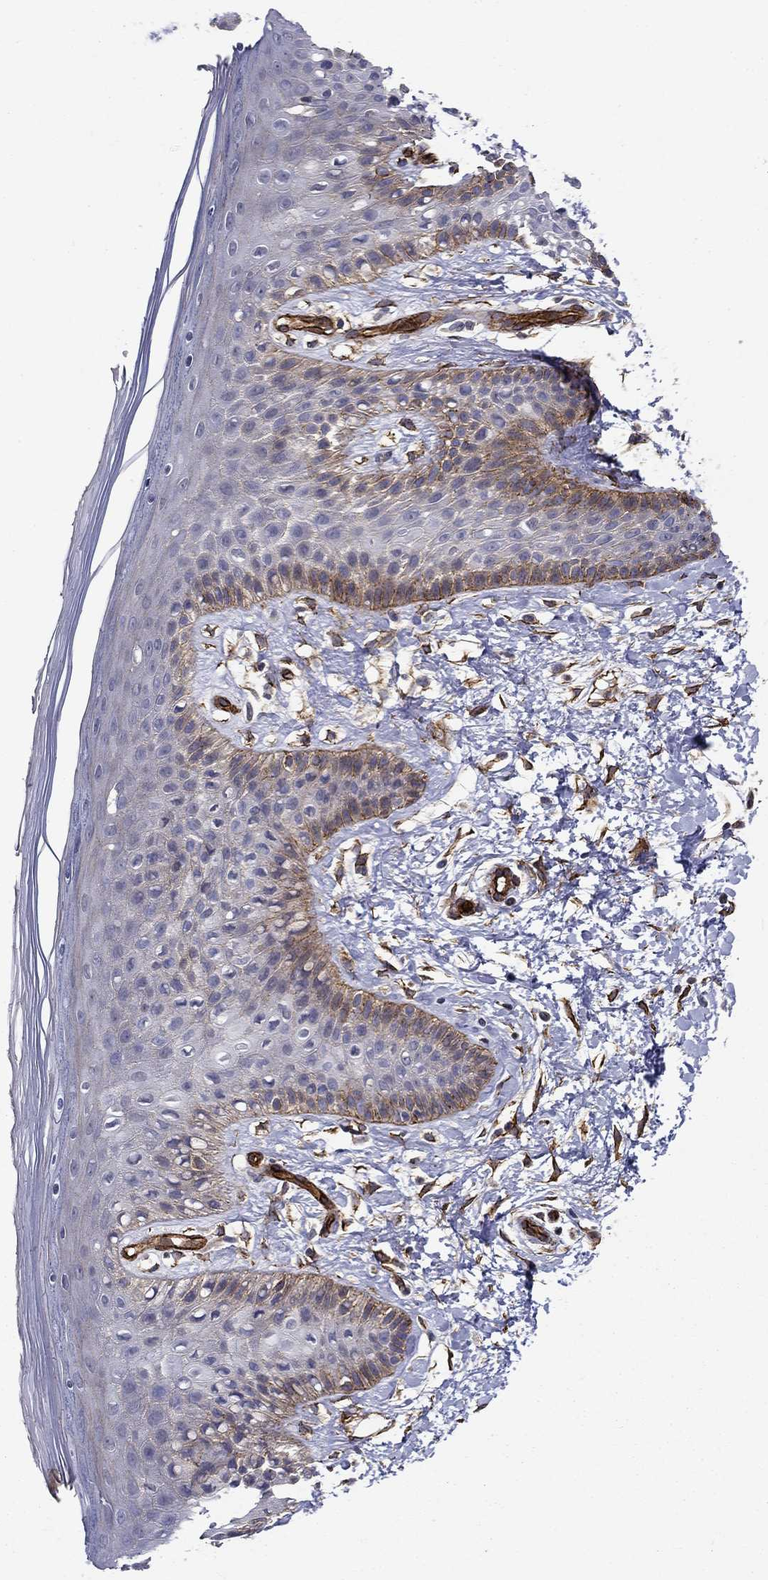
{"staining": {"intensity": "moderate", "quantity": "<25%", "location": "cytoplasmic/membranous"}, "tissue": "skin", "cell_type": "Epidermal cells", "image_type": "normal", "snomed": [{"axis": "morphology", "description": "Normal tissue, NOS"}, {"axis": "topography", "description": "Anal"}], "caption": "Epidermal cells show low levels of moderate cytoplasmic/membranous positivity in approximately <25% of cells in unremarkable human skin. (DAB IHC, brown staining for protein, blue staining for nuclei).", "gene": "SYNC", "patient": {"sex": "male", "age": 36}}